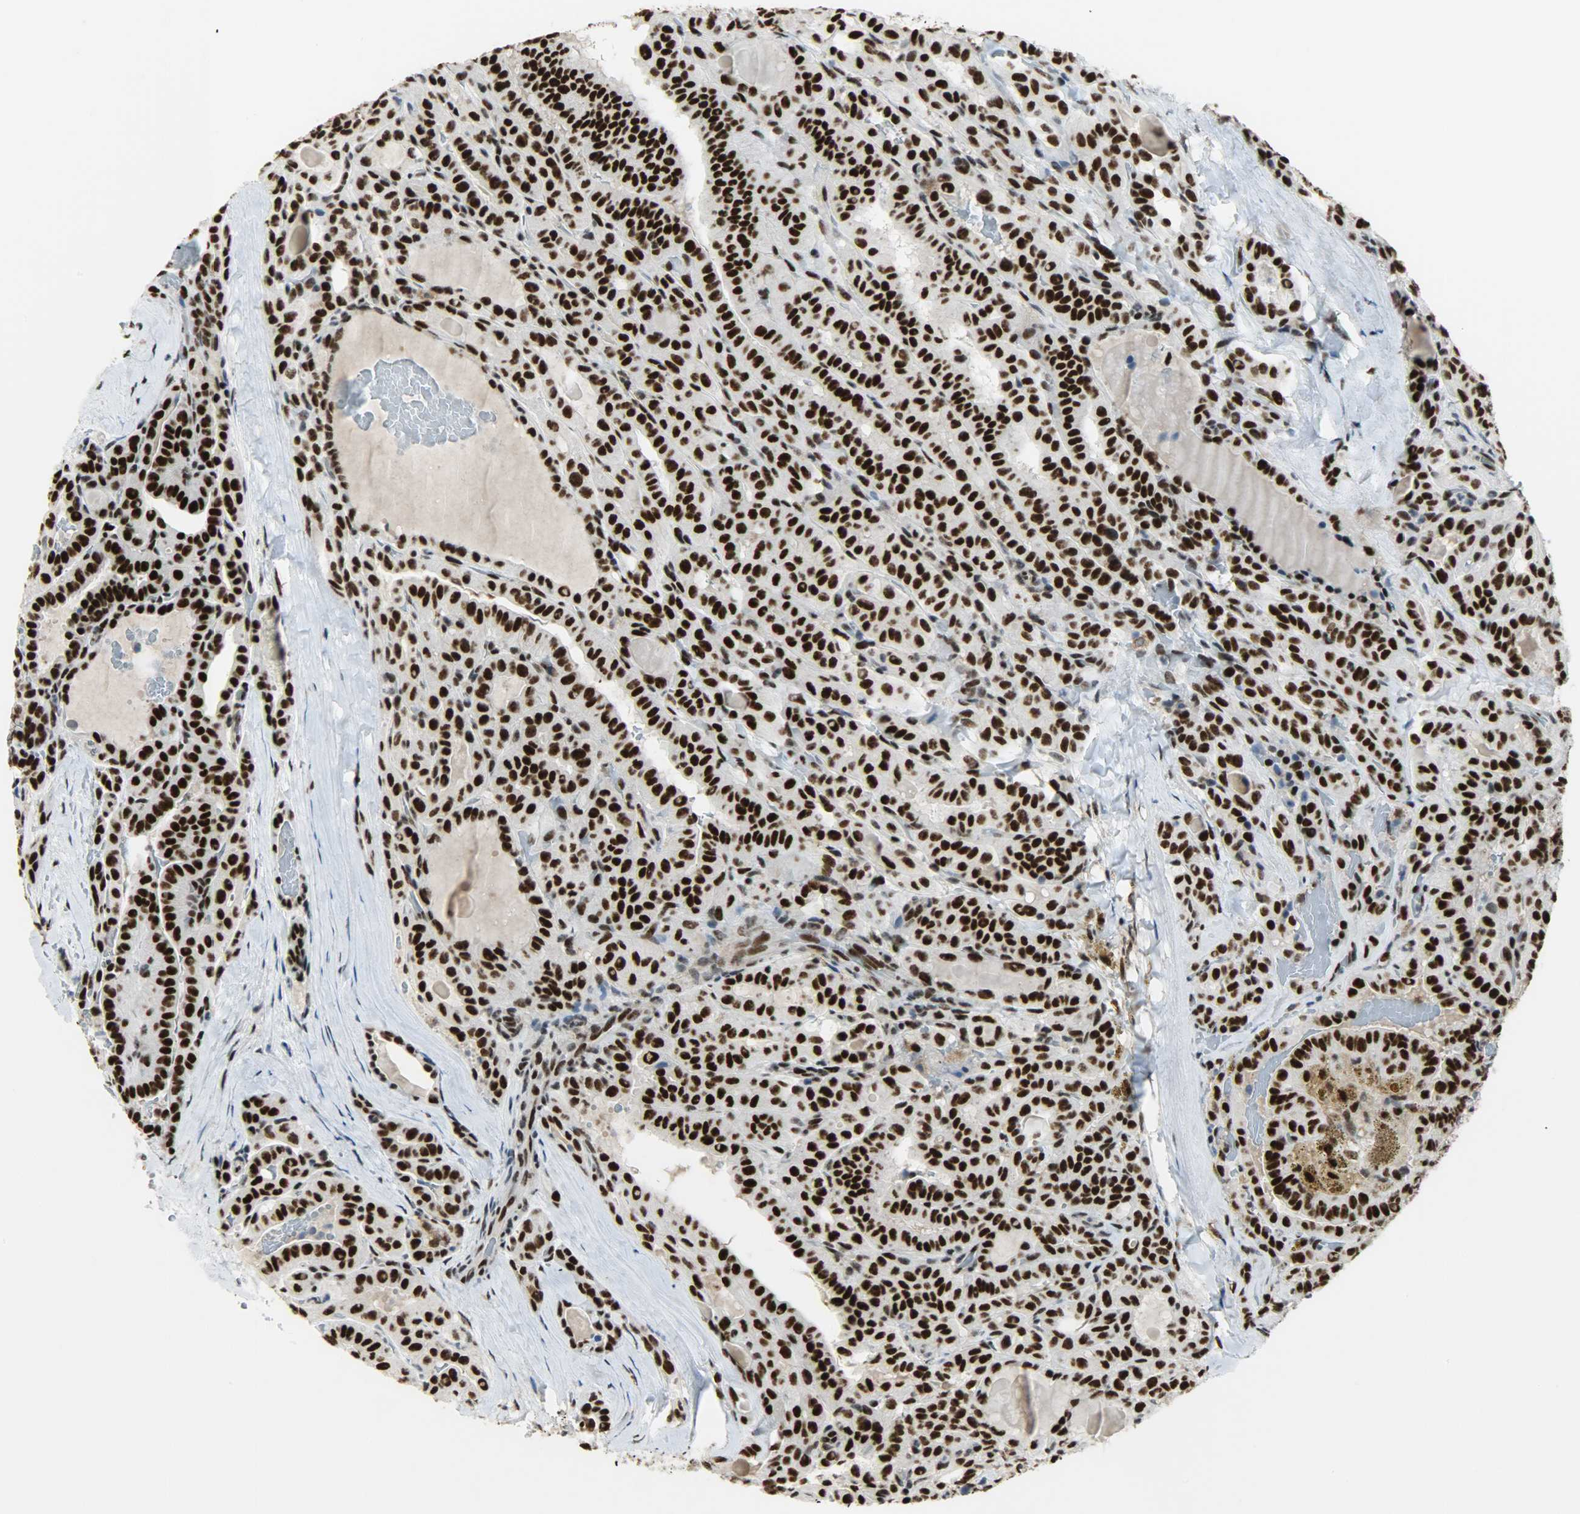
{"staining": {"intensity": "strong", "quantity": ">75%", "location": "nuclear"}, "tissue": "thyroid cancer", "cell_type": "Tumor cells", "image_type": "cancer", "snomed": [{"axis": "morphology", "description": "Papillary adenocarcinoma, NOS"}, {"axis": "topography", "description": "Thyroid gland"}], "caption": "A brown stain labels strong nuclear expression of a protein in papillary adenocarcinoma (thyroid) tumor cells.", "gene": "SSB", "patient": {"sex": "male", "age": 77}}